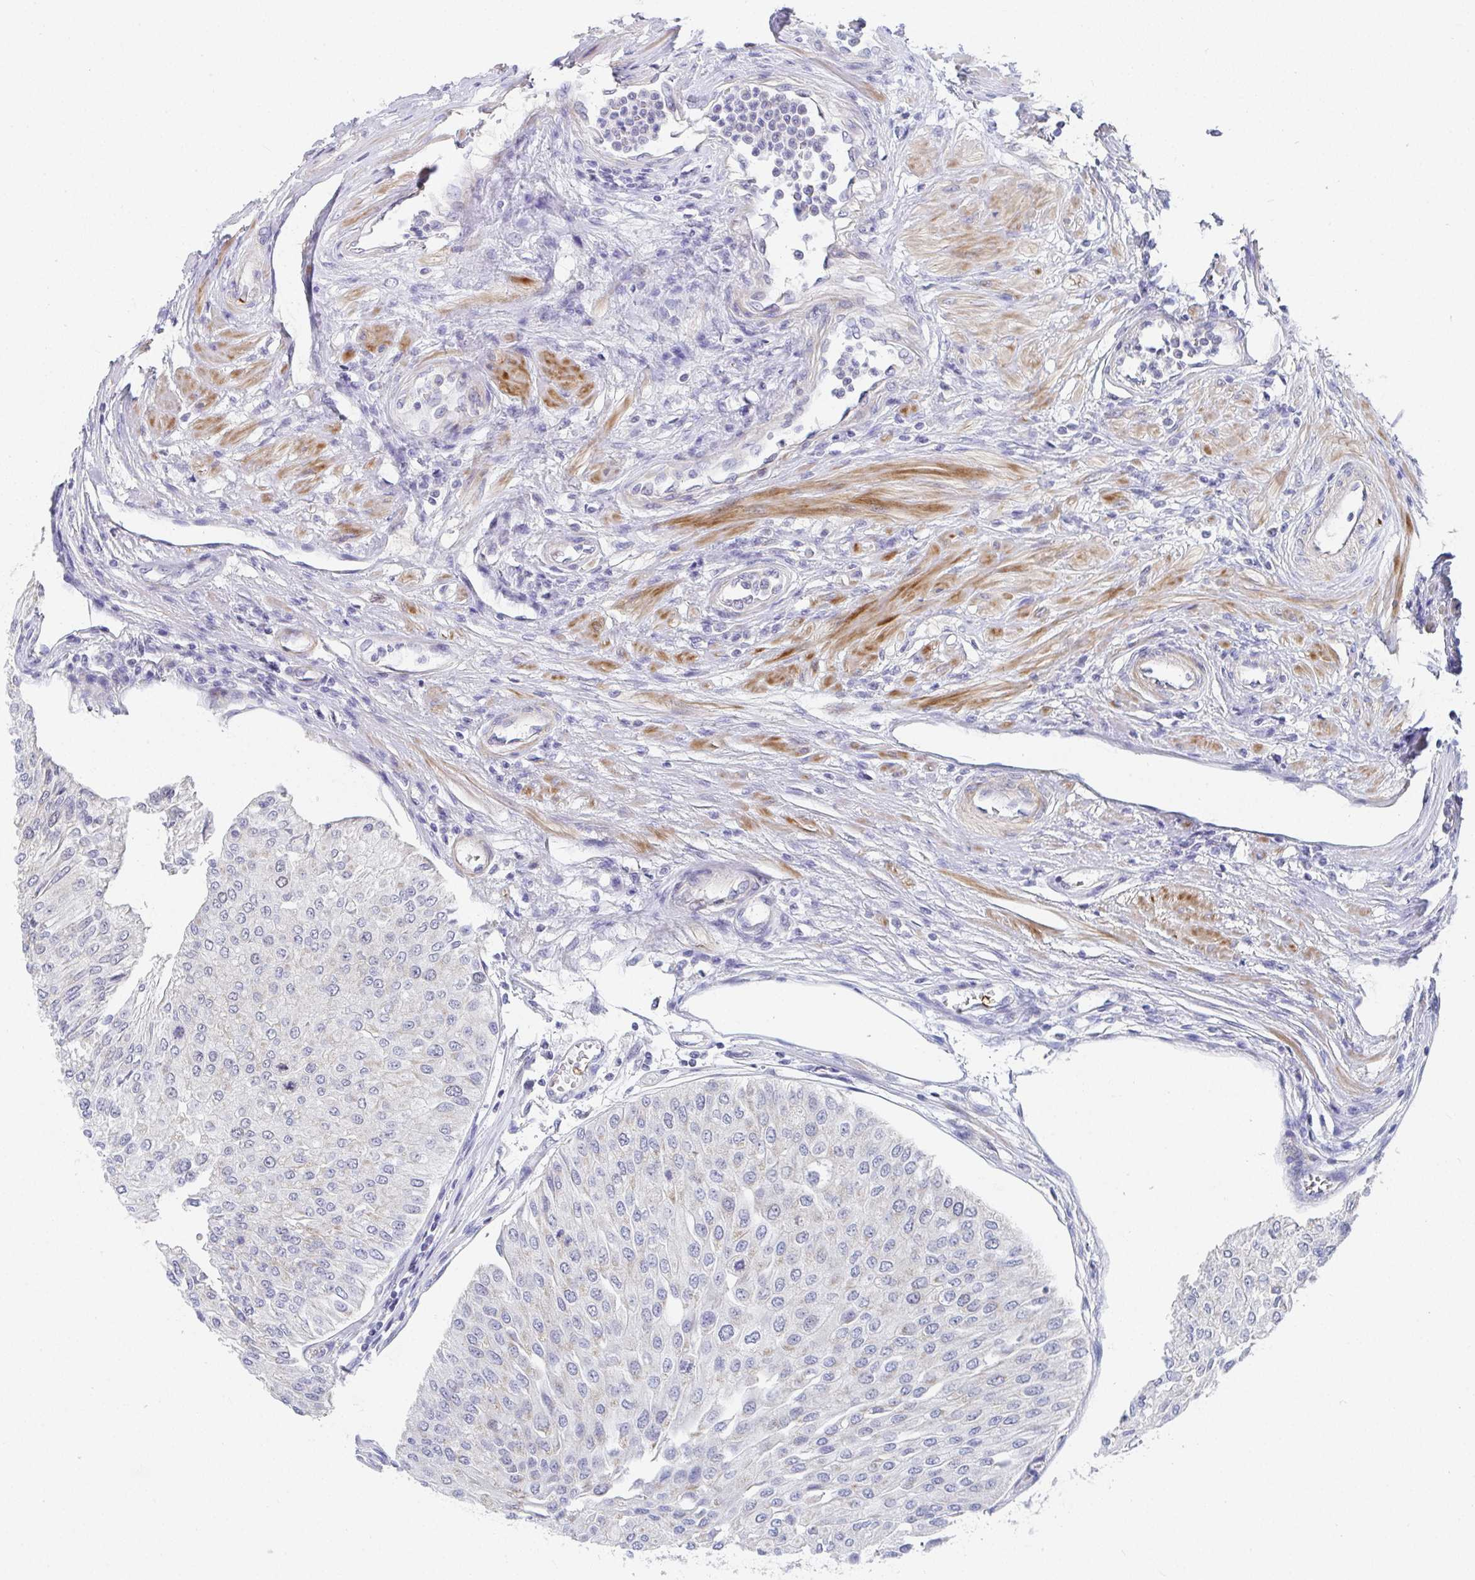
{"staining": {"intensity": "negative", "quantity": "none", "location": "none"}, "tissue": "urothelial cancer", "cell_type": "Tumor cells", "image_type": "cancer", "snomed": [{"axis": "morphology", "description": "Urothelial carcinoma, NOS"}, {"axis": "topography", "description": "Urinary bladder"}], "caption": "DAB (3,3'-diaminobenzidine) immunohistochemical staining of urothelial cancer reveals no significant staining in tumor cells. Nuclei are stained in blue.", "gene": "ATP5F1C", "patient": {"sex": "male", "age": 67}}